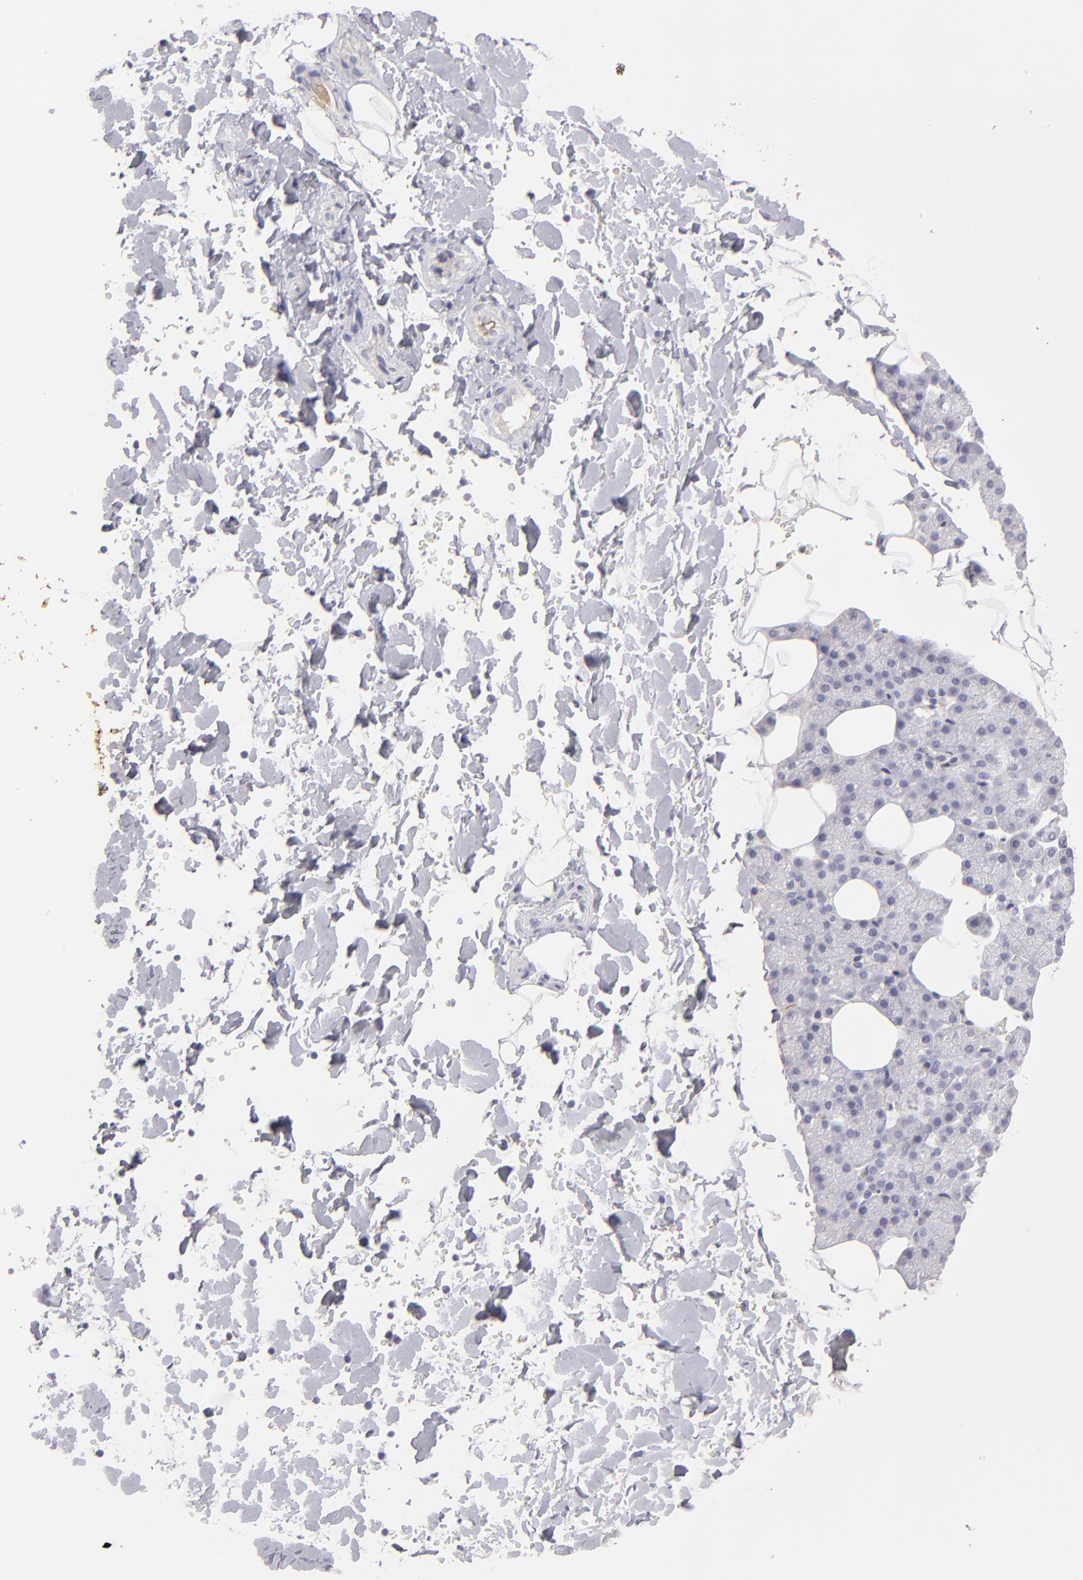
{"staining": {"intensity": "negative", "quantity": "none", "location": "none"}, "tissue": "salivary gland", "cell_type": "Glandular cells", "image_type": "normal", "snomed": [{"axis": "morphology", "description": "Normal tissue, NOS"}, {"axis": "topography", "description": "Lymph node"}, {"axis": "topography", "description": "Salivary gland"}], "caption": "Image shows no protein positivity in glandular cells of unremarkable salivary gland.", "gene": "ABCC4", "patient": {"sex": "male", "age": 8}}